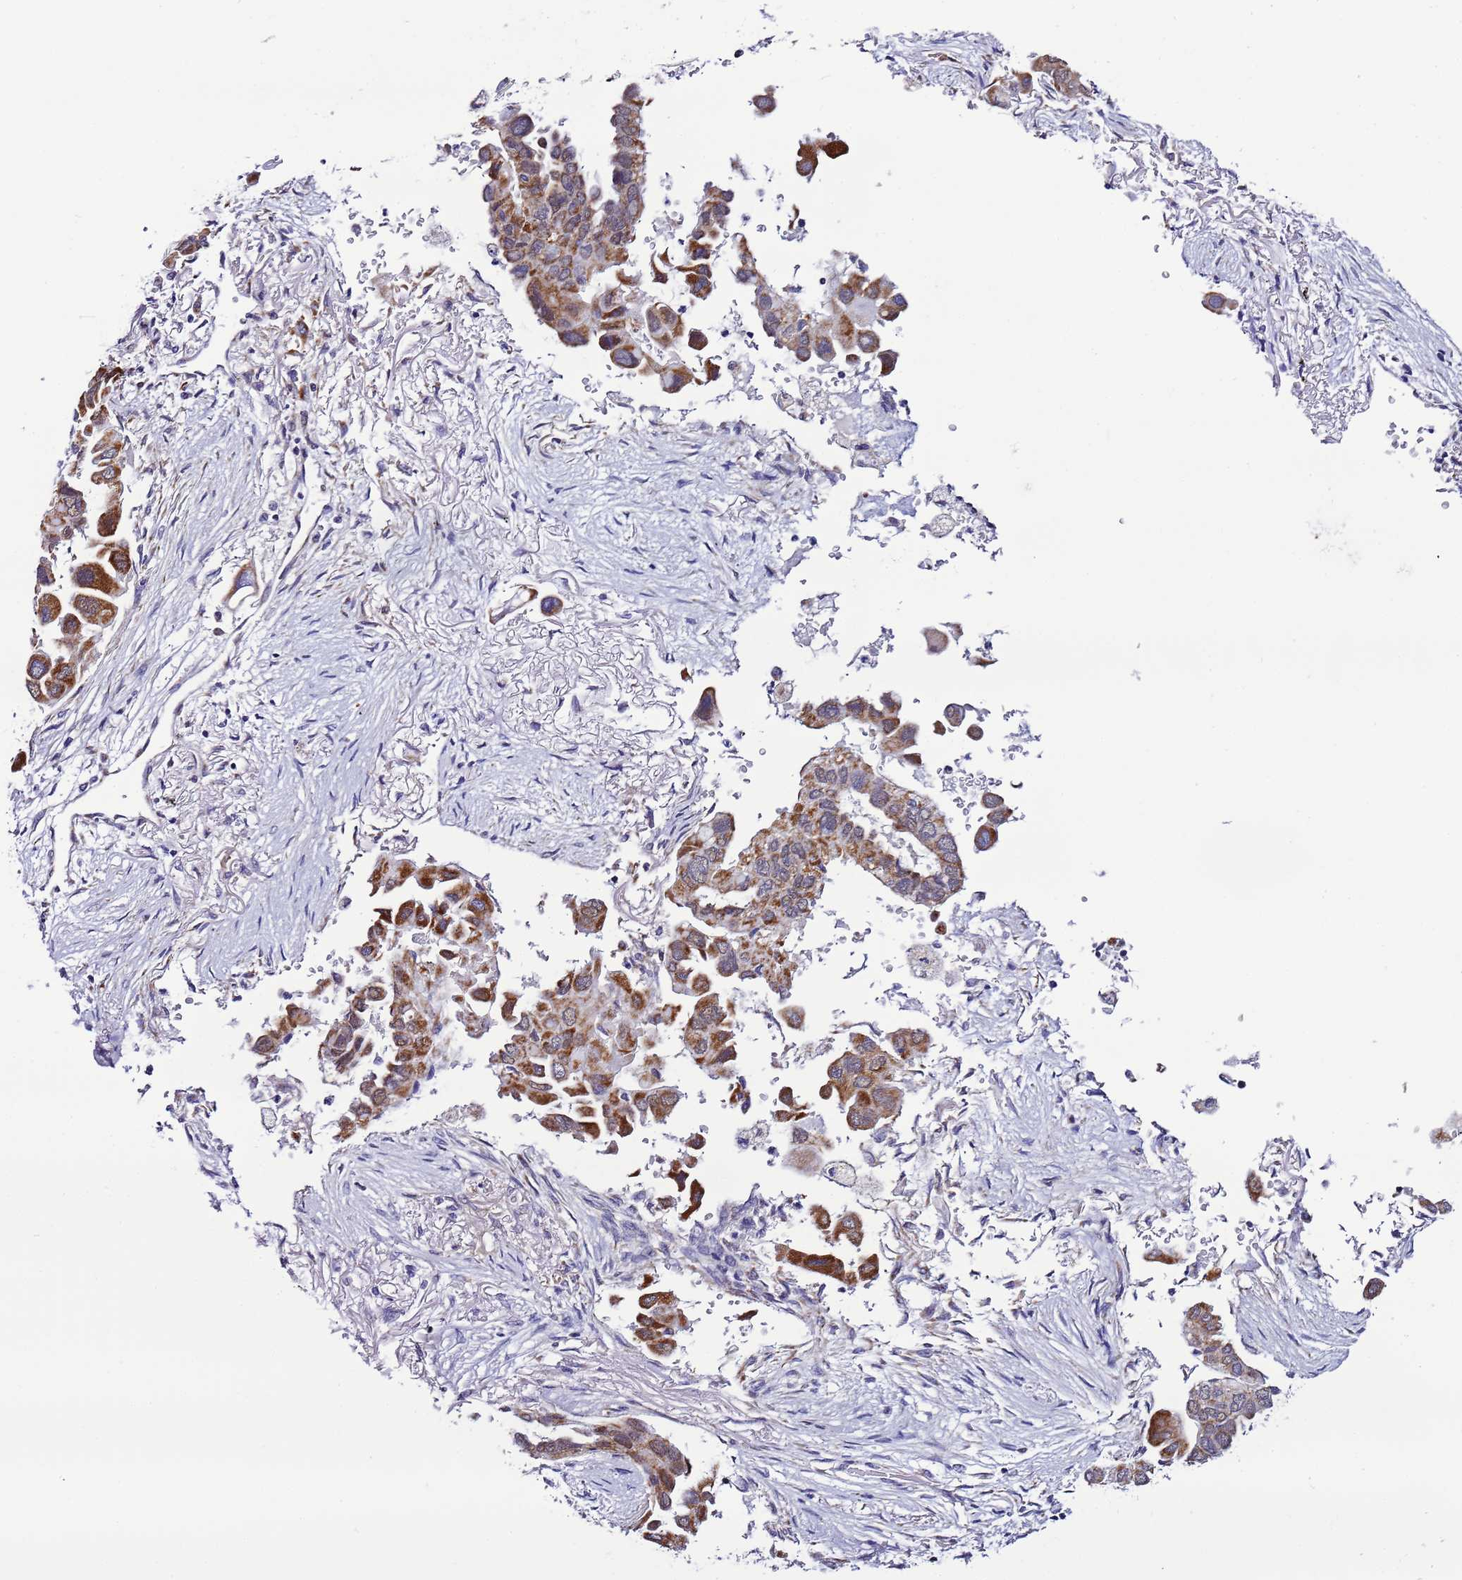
{"staining": {"intensity": "moderate", "quantity": ">75%", "location": "cytoplasmic/membranous"}, "tissue": "lung cancer", "cell_type": "Tumor cells", "image_type": "cancer", "snomed": [{"axis": "morphology", "description": "Adenocarcinoma, NOS"}, {"axis": "topography", "description": "Lung"}], "caption": "Tumor cells exhibit moderate cytoplasmic/membranous positivity in approximately >75% of cells in adenocarcinoma (lung).", "gene": "UEVLD", "patient": {"sex": "female", "age": 76}}